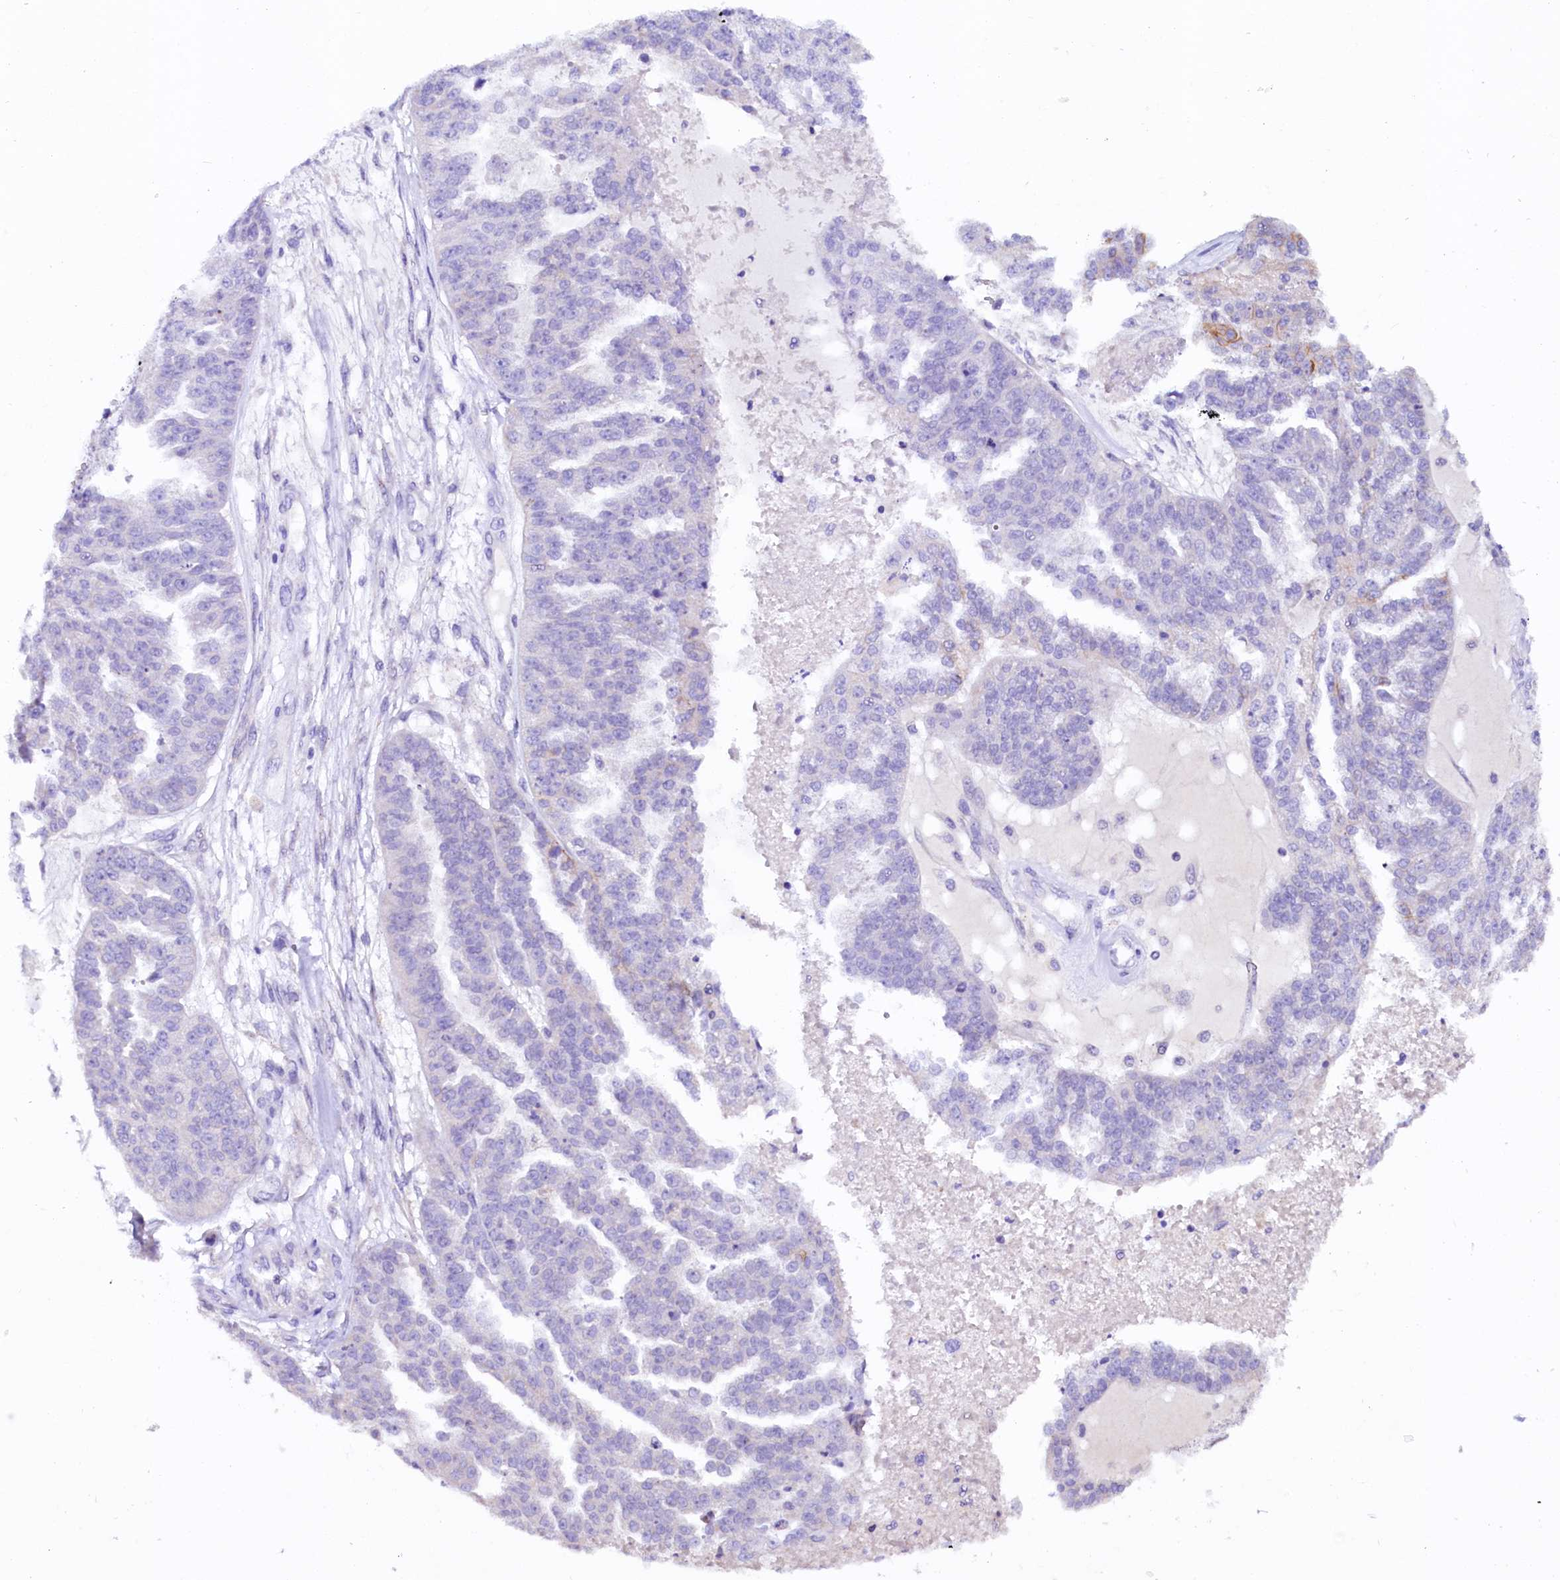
{"staining": {"intensity": "negative", "quantity": "none", "location": "none"}, "tissue": "ovarian cancer", "cell_type": "Tumor cells", "image_type": "cancer", "snomed": [{"axis": "morphology", "description": "Cystadenocarcinoma, serous, NOS"}, {"axis": "topography", "description": "Ovary"}], "caption": "The histopathology image exhibits no significant expression in tumor cells of serous cystadenocarcinoma (ovarian).", "gene": "NALF1", "patient": {"sex": "female", "age": 58}}